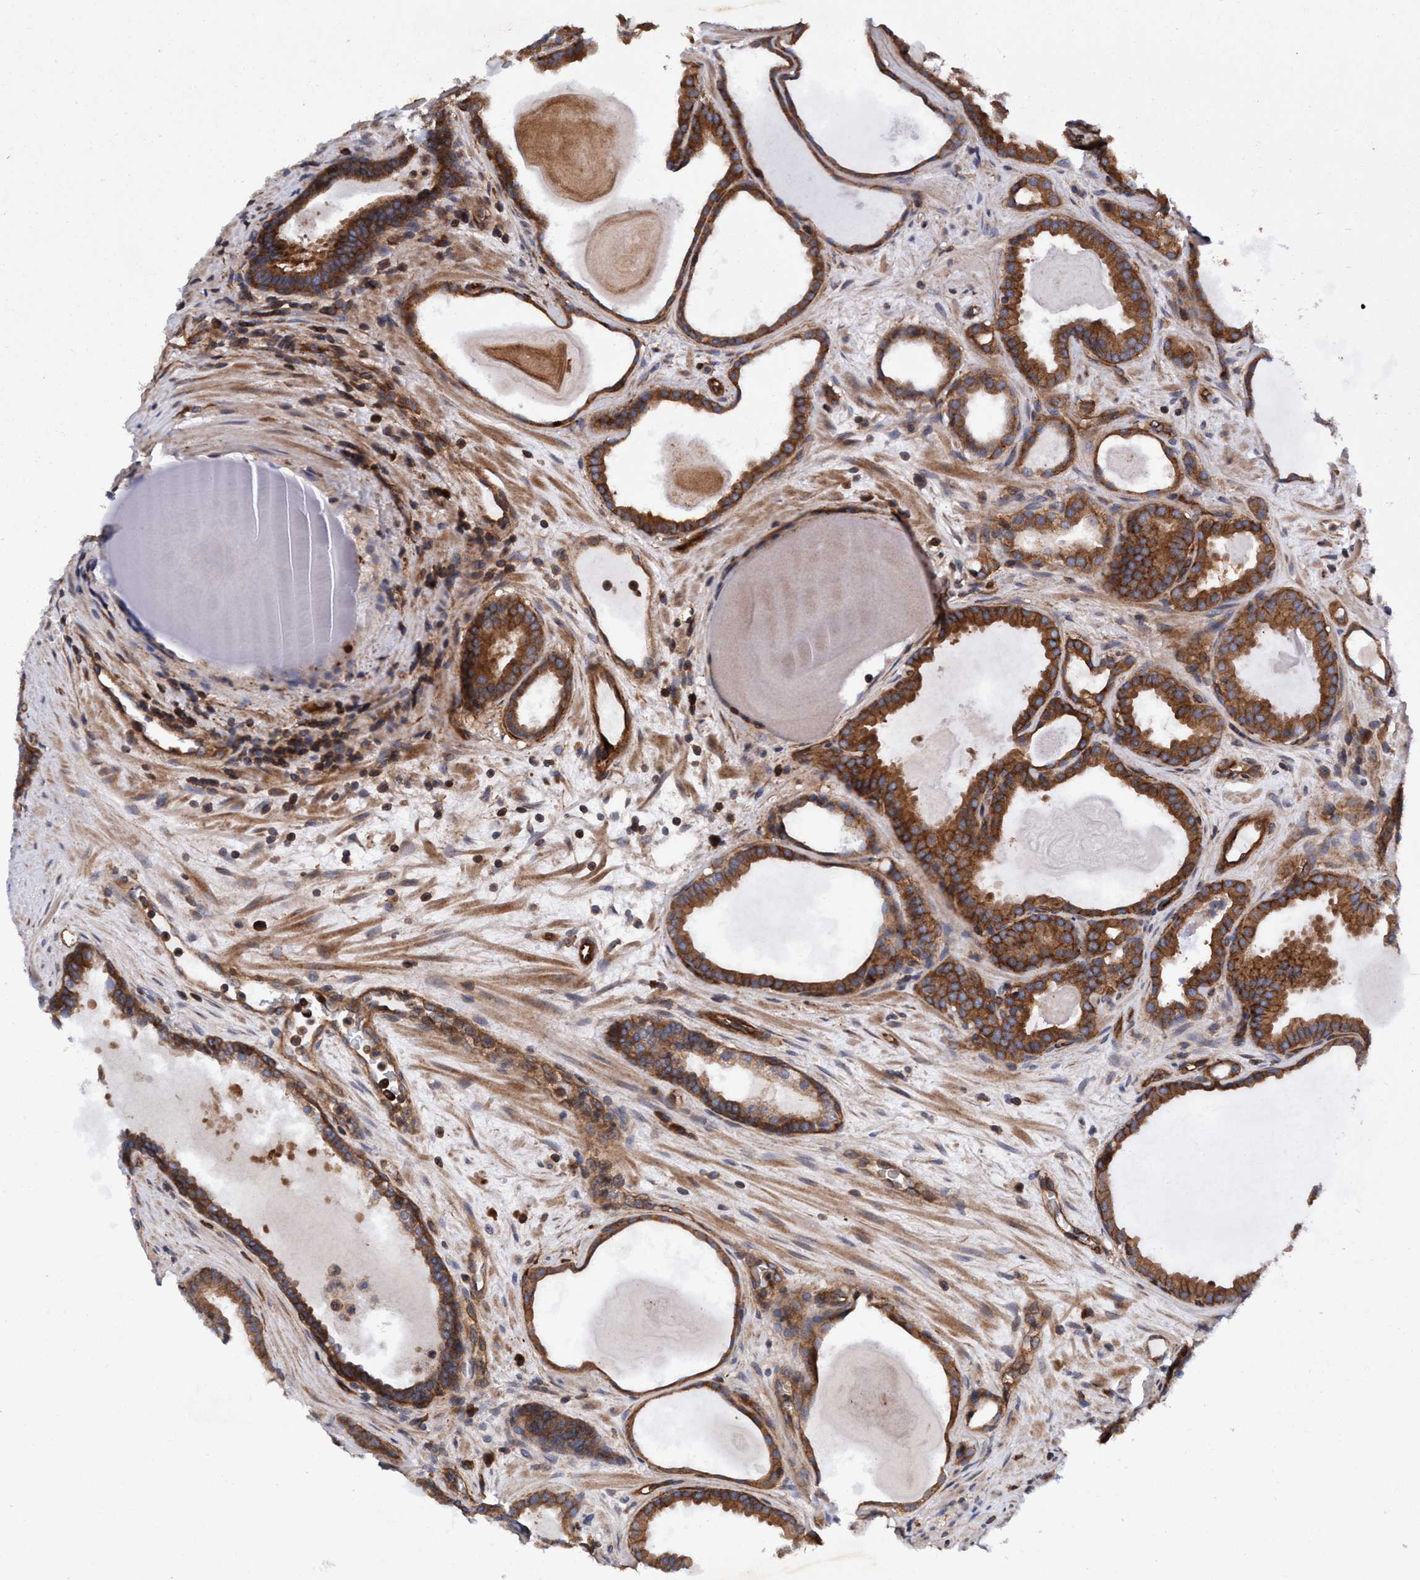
{"staining": {"intensity": "strong", "quantity": ">75%", "location": "cytoplasmic/membranous"}, "tissue": "prostate cancer", "cell_type": "Tumor cells", "image_type": "cancer", "snomed": [{"axis": "morphology", "description": "Adenocarcinoma, High grade"}, {"axis": "topography", "description": "Prostate"}], "caption": "Prostate cancer was stained to show a protein in brown. There is high levels of strong cytoplasmic/membranous expression in about >75% of tumor cells.", "gene": "MCM3AP", "patient": {"sex": "male", "age": 60}}